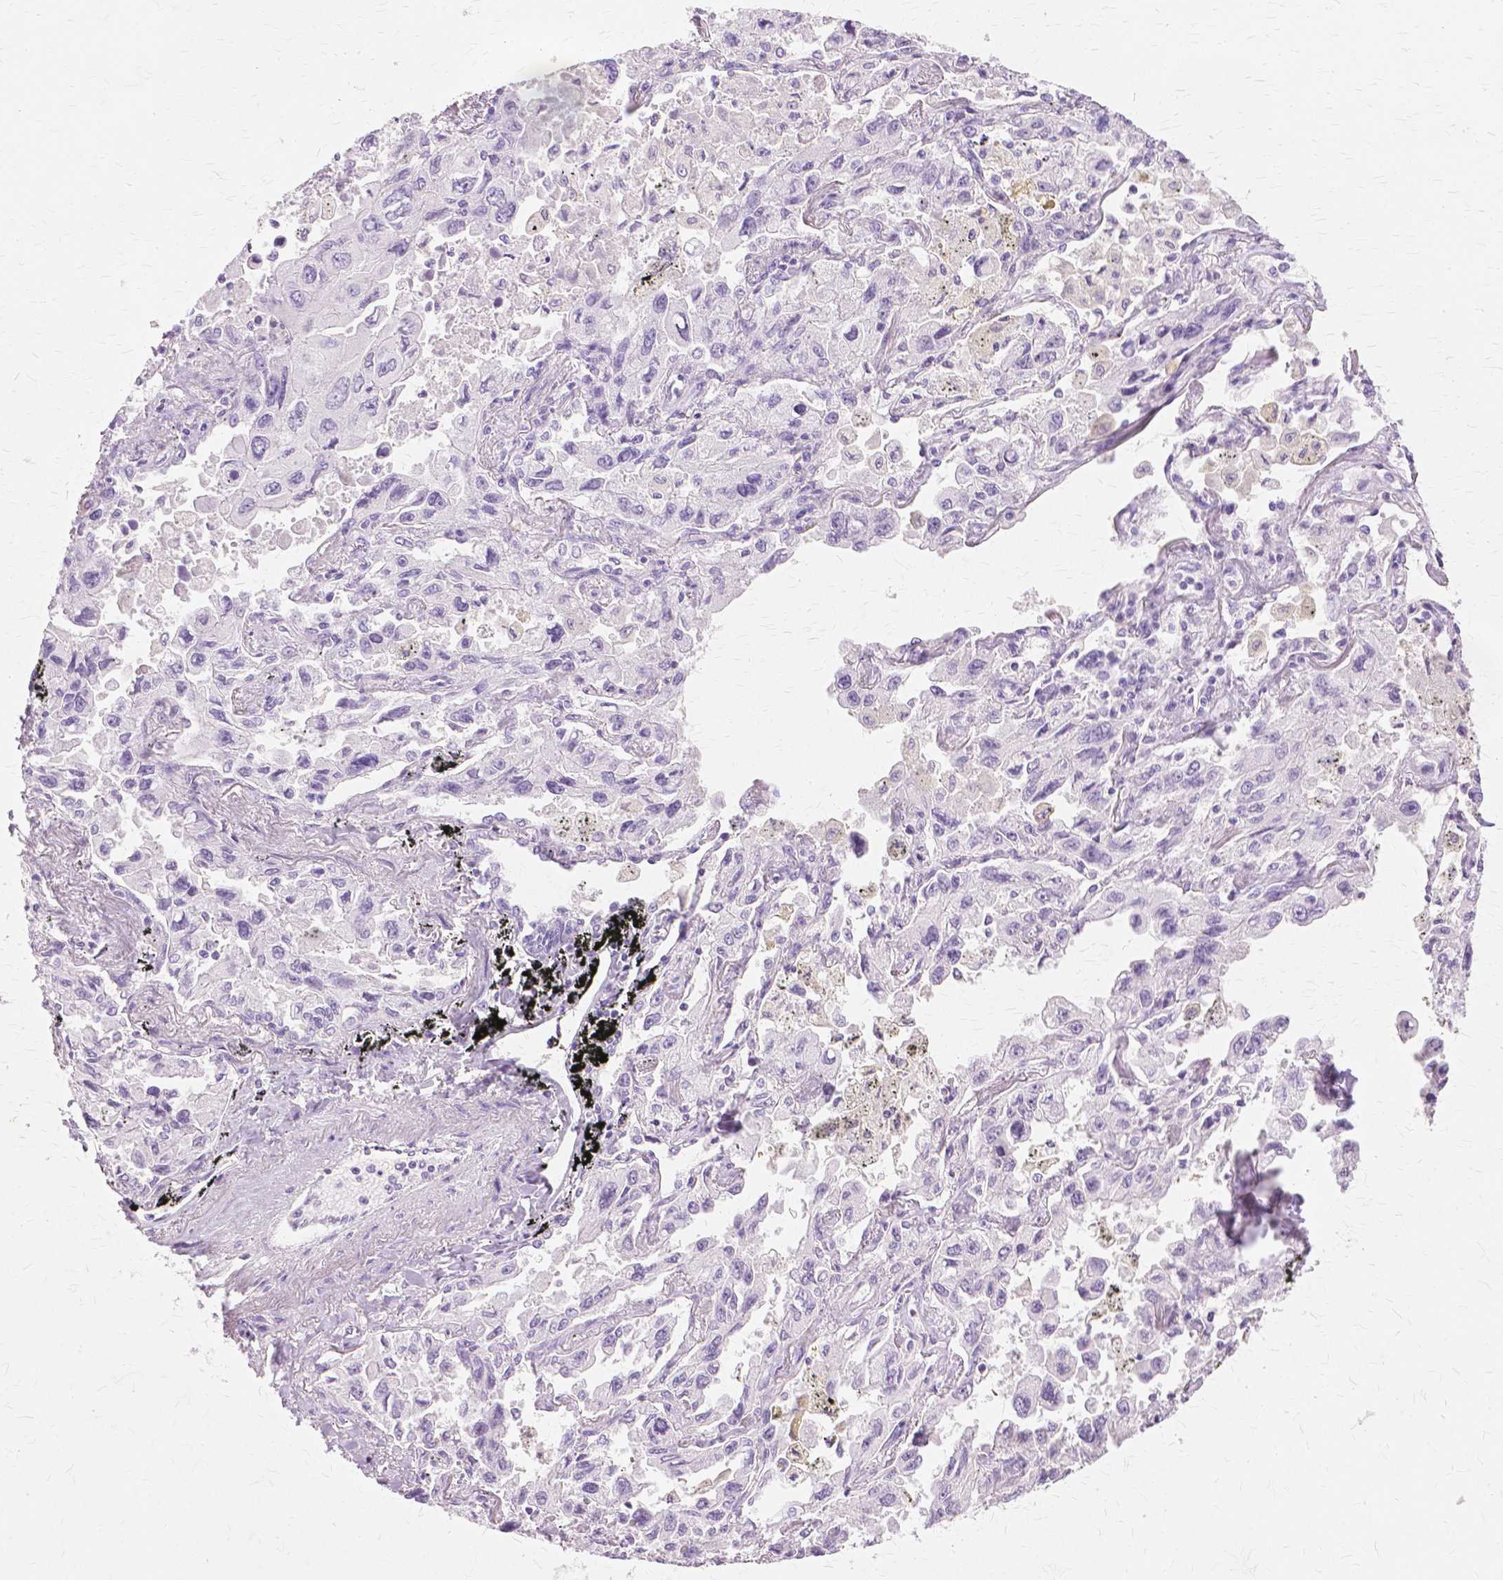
{"staining": {"intensity": "negative", "quantity": "none", "location": "none"}, "tissue": "lung cancer", "cell_type": "Tumor cells", "image_type": "cancer", "snomed": [{"axis": "morphology", "description": "Adenocarcinoma, NOS"}, {"axis": "topography", "description": "Lung"}], "caption": "Lung cancer (adenocarcinoma) was stained to show a protein in brown. There is no significant expression in tumor cells.", "gene": "TGM1", "patient": {"sex": "male", "age": 64}}